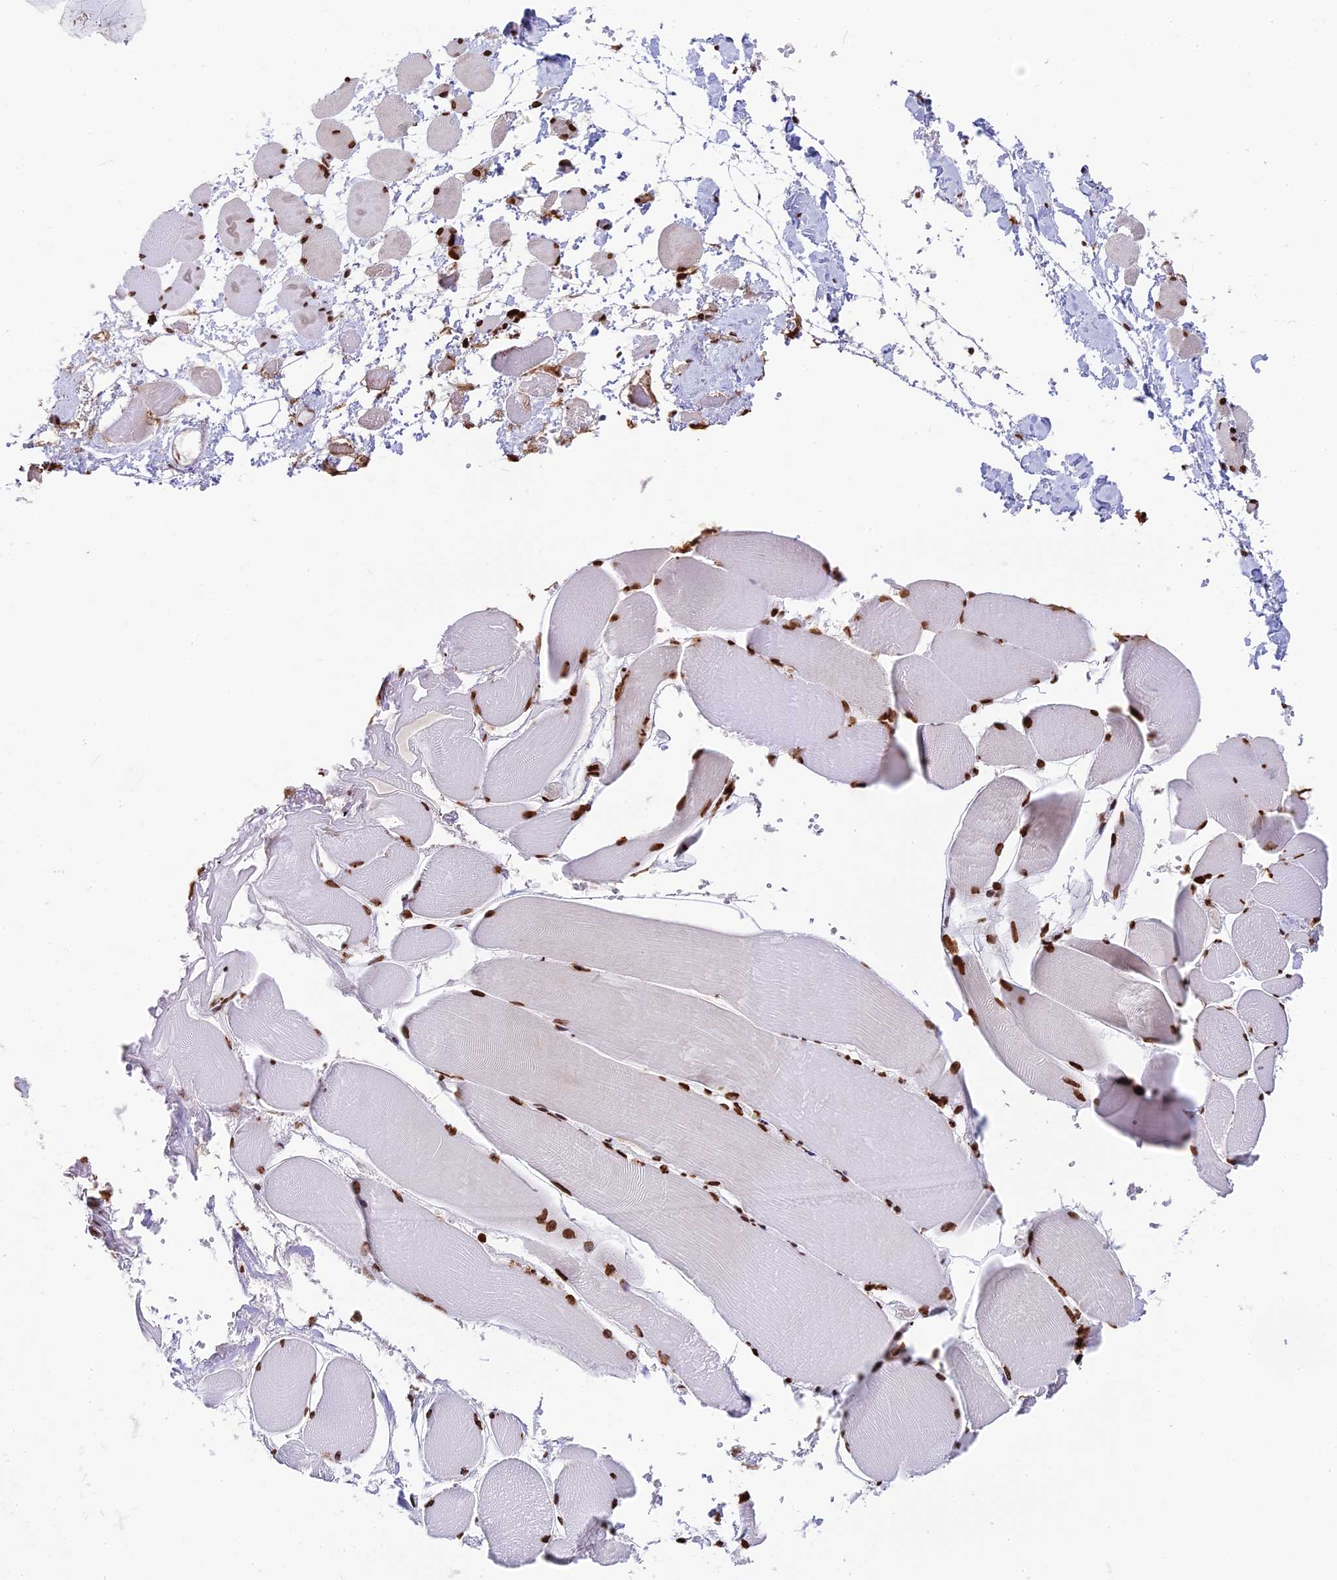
{"staining": {"intensity": "strong", "quantity": ">75%", "location": "nuclear"}, "tissue": "skeletal muscle", "cell_type": "Myocytes", "image_type": "normal", "snomed": [{"axis": "morphology", "description": "Normal tissue, NOS"}, {"axis": "morphology", "description": "Basal cell carcinoma"}, {"axis": "topography", "description": "Skeletal muscle"}], "caption": "A high amount of strong nuclear staining is appreciated in about >75% of myocytes in unremarkable skeletal muscle. Using DAB (3,3'-diaminobenzidine) (brown) and hematoxylin (blue) stains, captured at high magnification using brightfield microscopy.", "gene": "TET2", "patient": {"sex": "female", "age": 64}}